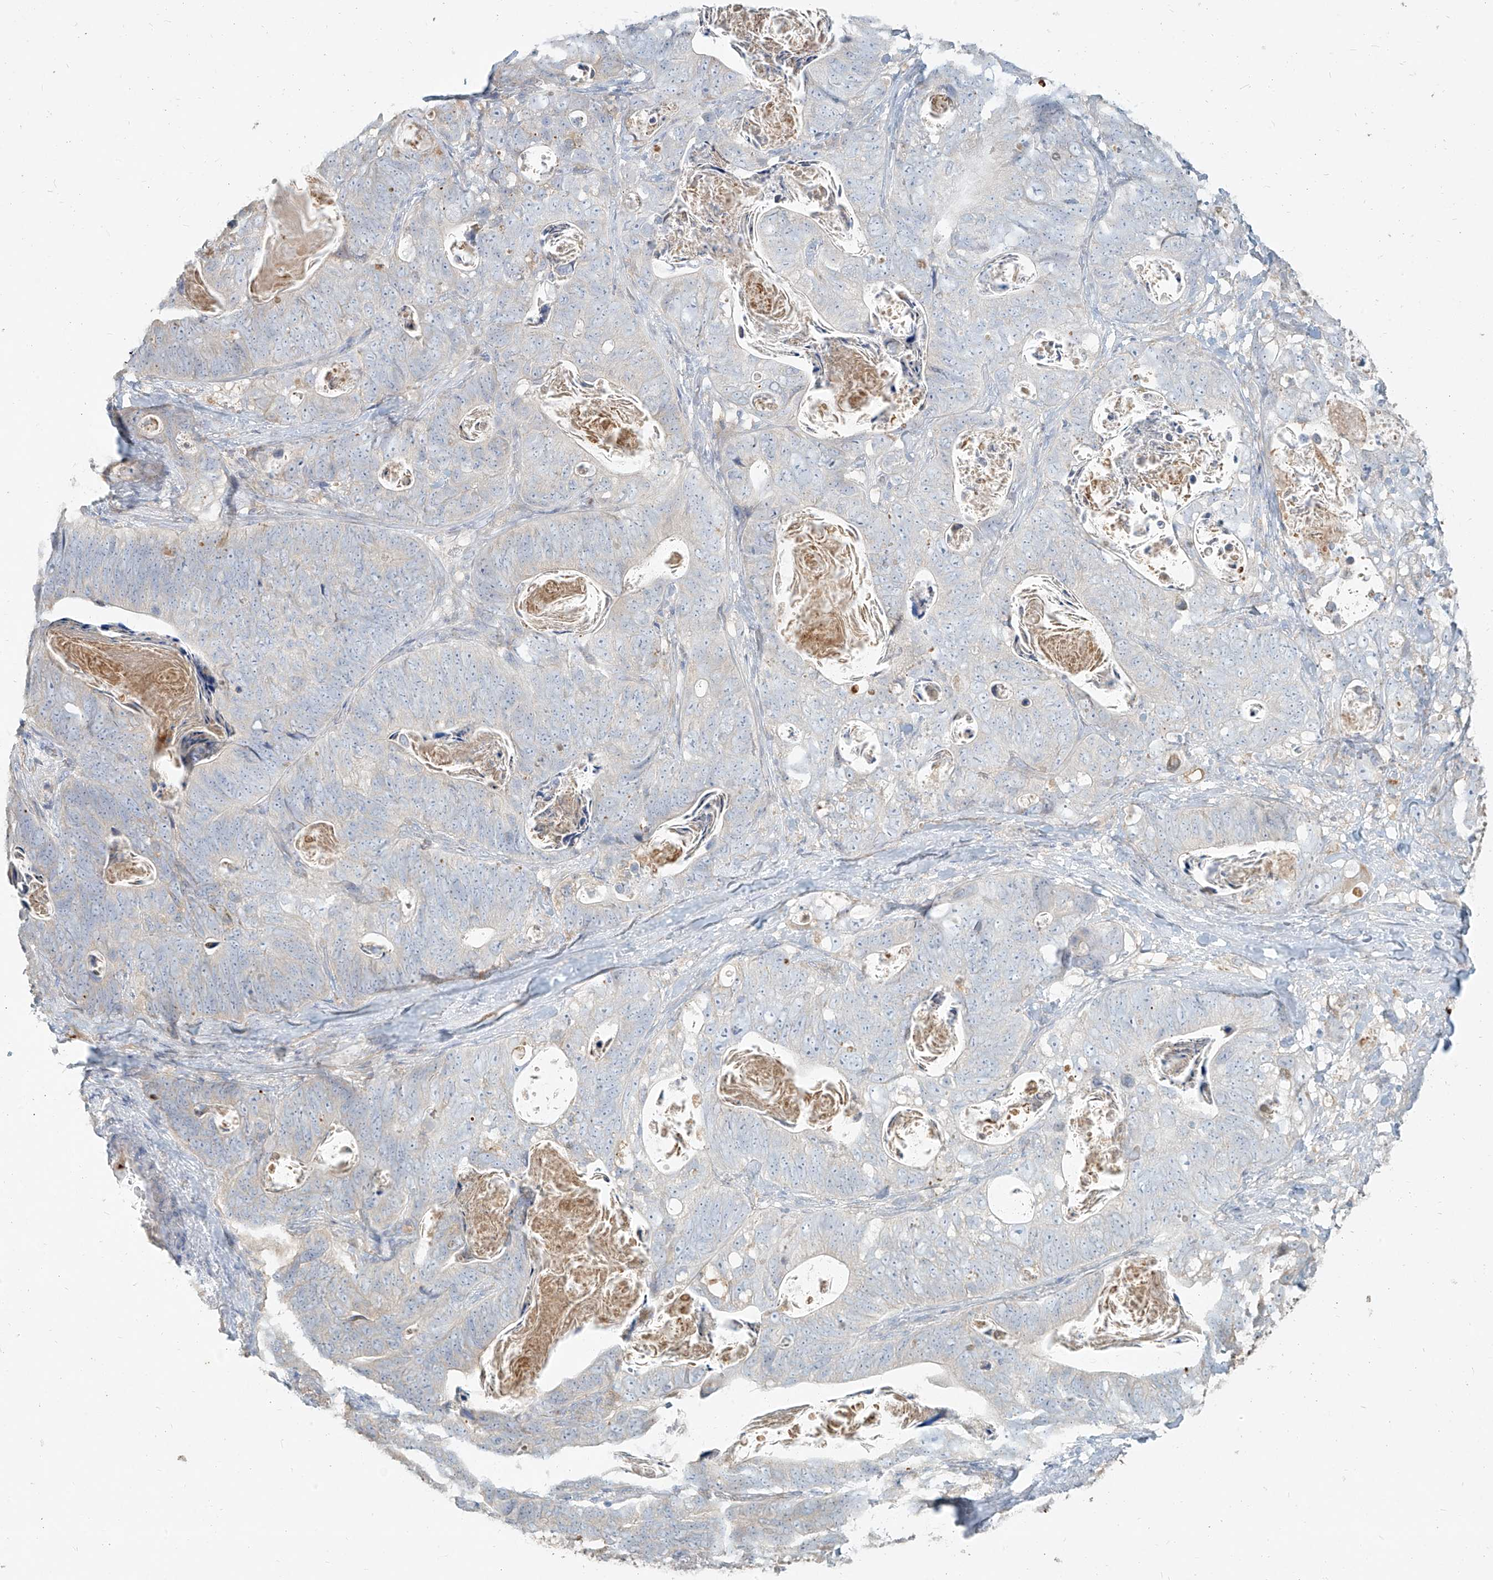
{"staining": {"intensity": "negative", "quantity": "none", "location": "none"}, "tissue": "stomach cancer", "cell_type": "Tumor cells", "image_type": "cancer", "snomed": [{"axis": "morphology", "description": "Normal tissue, NOS"}, {"axis": "morphology", "description": "Adenocarcinoma, NOS"}, {"axis": "topography", "description": "Stomach"}], "caption": "Adenocarcinoma (stomach) stained for a protein using IHC demonstrates no positivity tumor cells.", "gene": "PGD", "patient": {"sex": "female", "age": 89}}